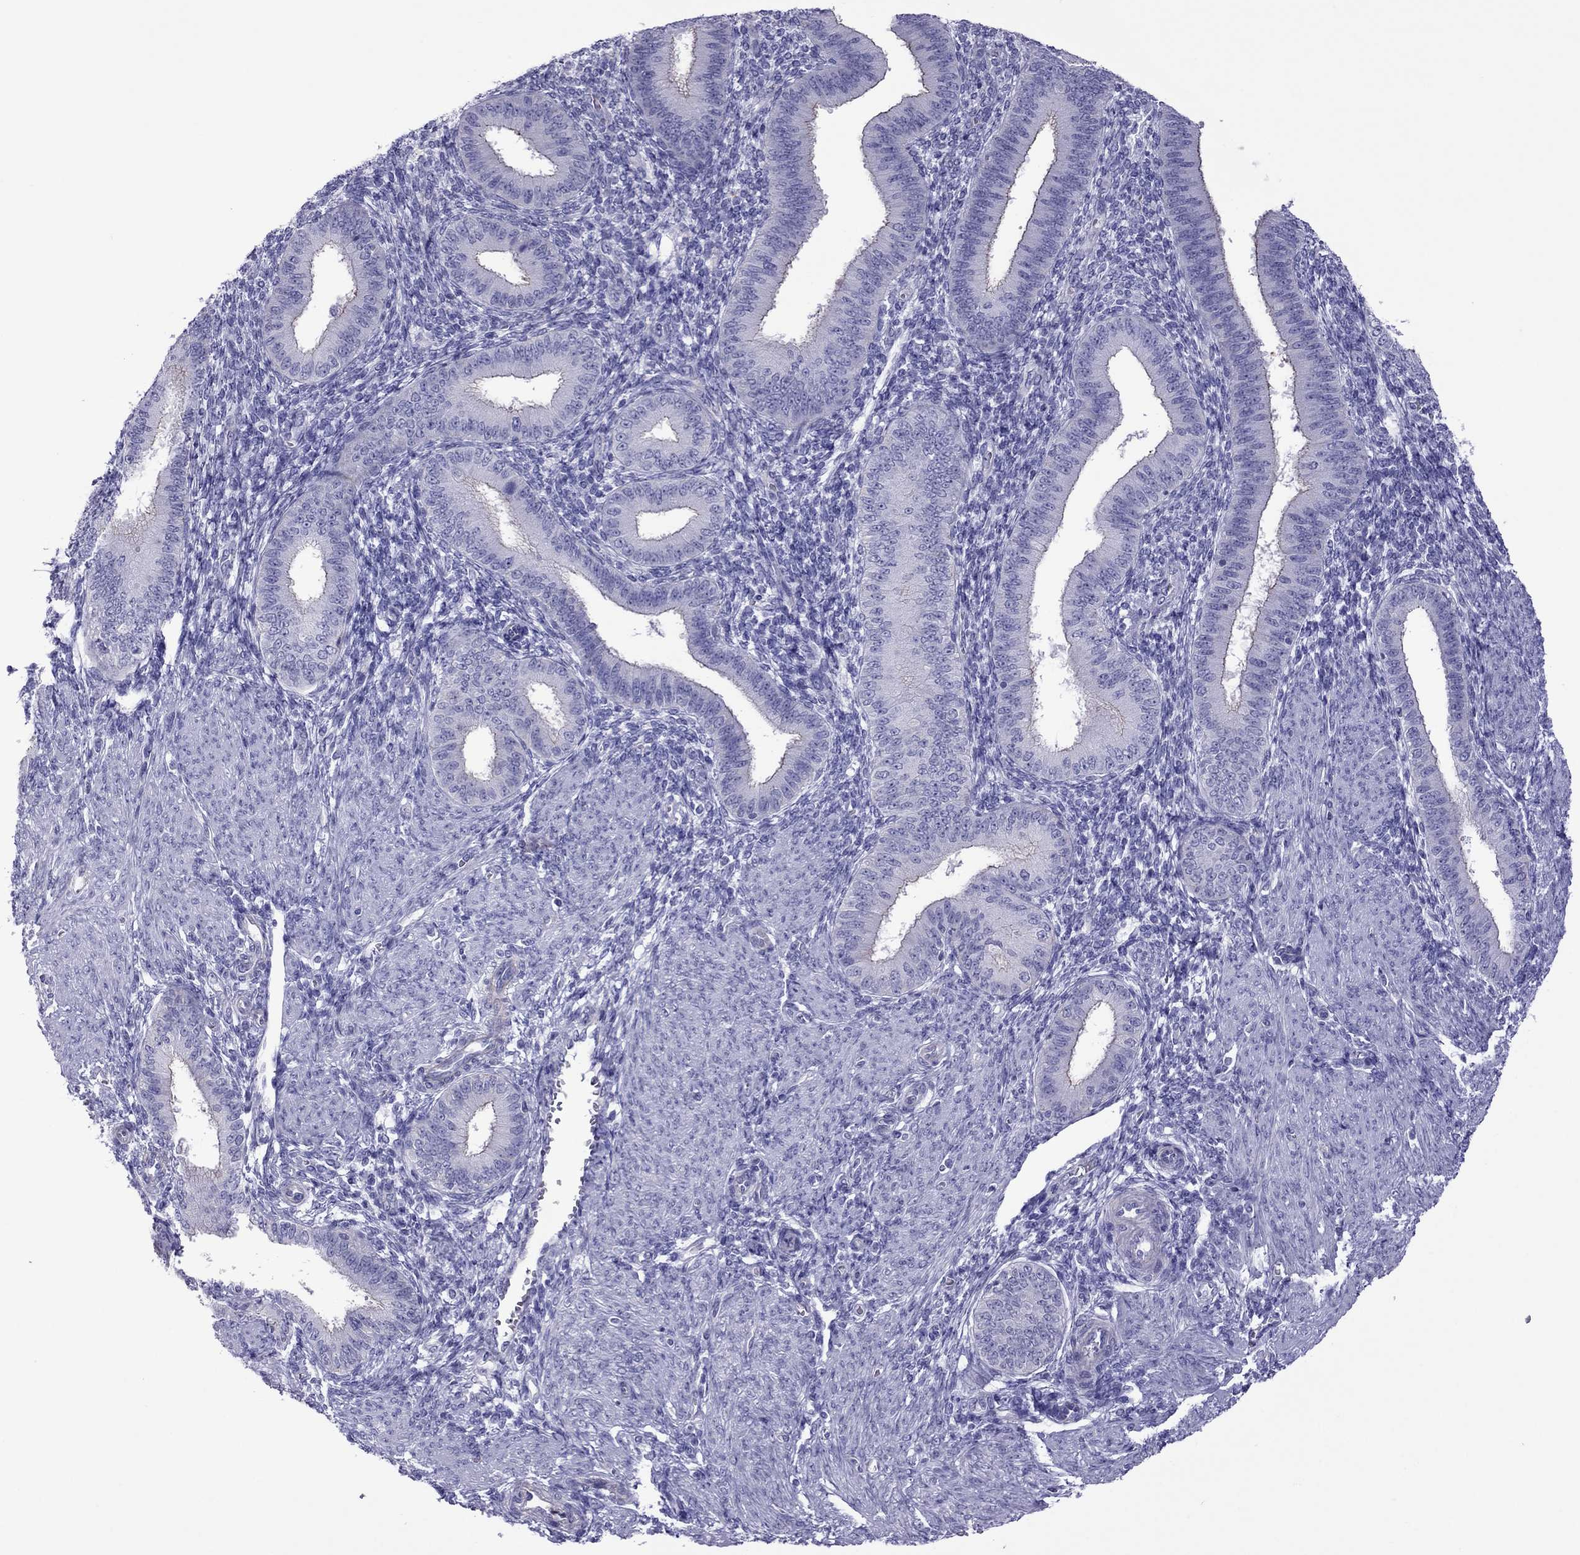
{"staining": {"intensity": "negative", "quantity": "none", "location": "none"}, "tissue": "endometrium", "cell_type": "Cells in endometrial stroma", "image_type": "normal", "snomed": [{"axis": "morphology", "description": "Normal tissue, NOS"}, {"axis": "topography", "description": "Endometrium"}], "caption": "There is no significant positivity in cells in endometrial stroma of endometrium. (Stains: DAB IHC with hematoxylin counter stain, Microscopy: brightfield microscopy at high magnification).", "gene": "MYL11", "patient": {"sex": "female", "age": 39}}